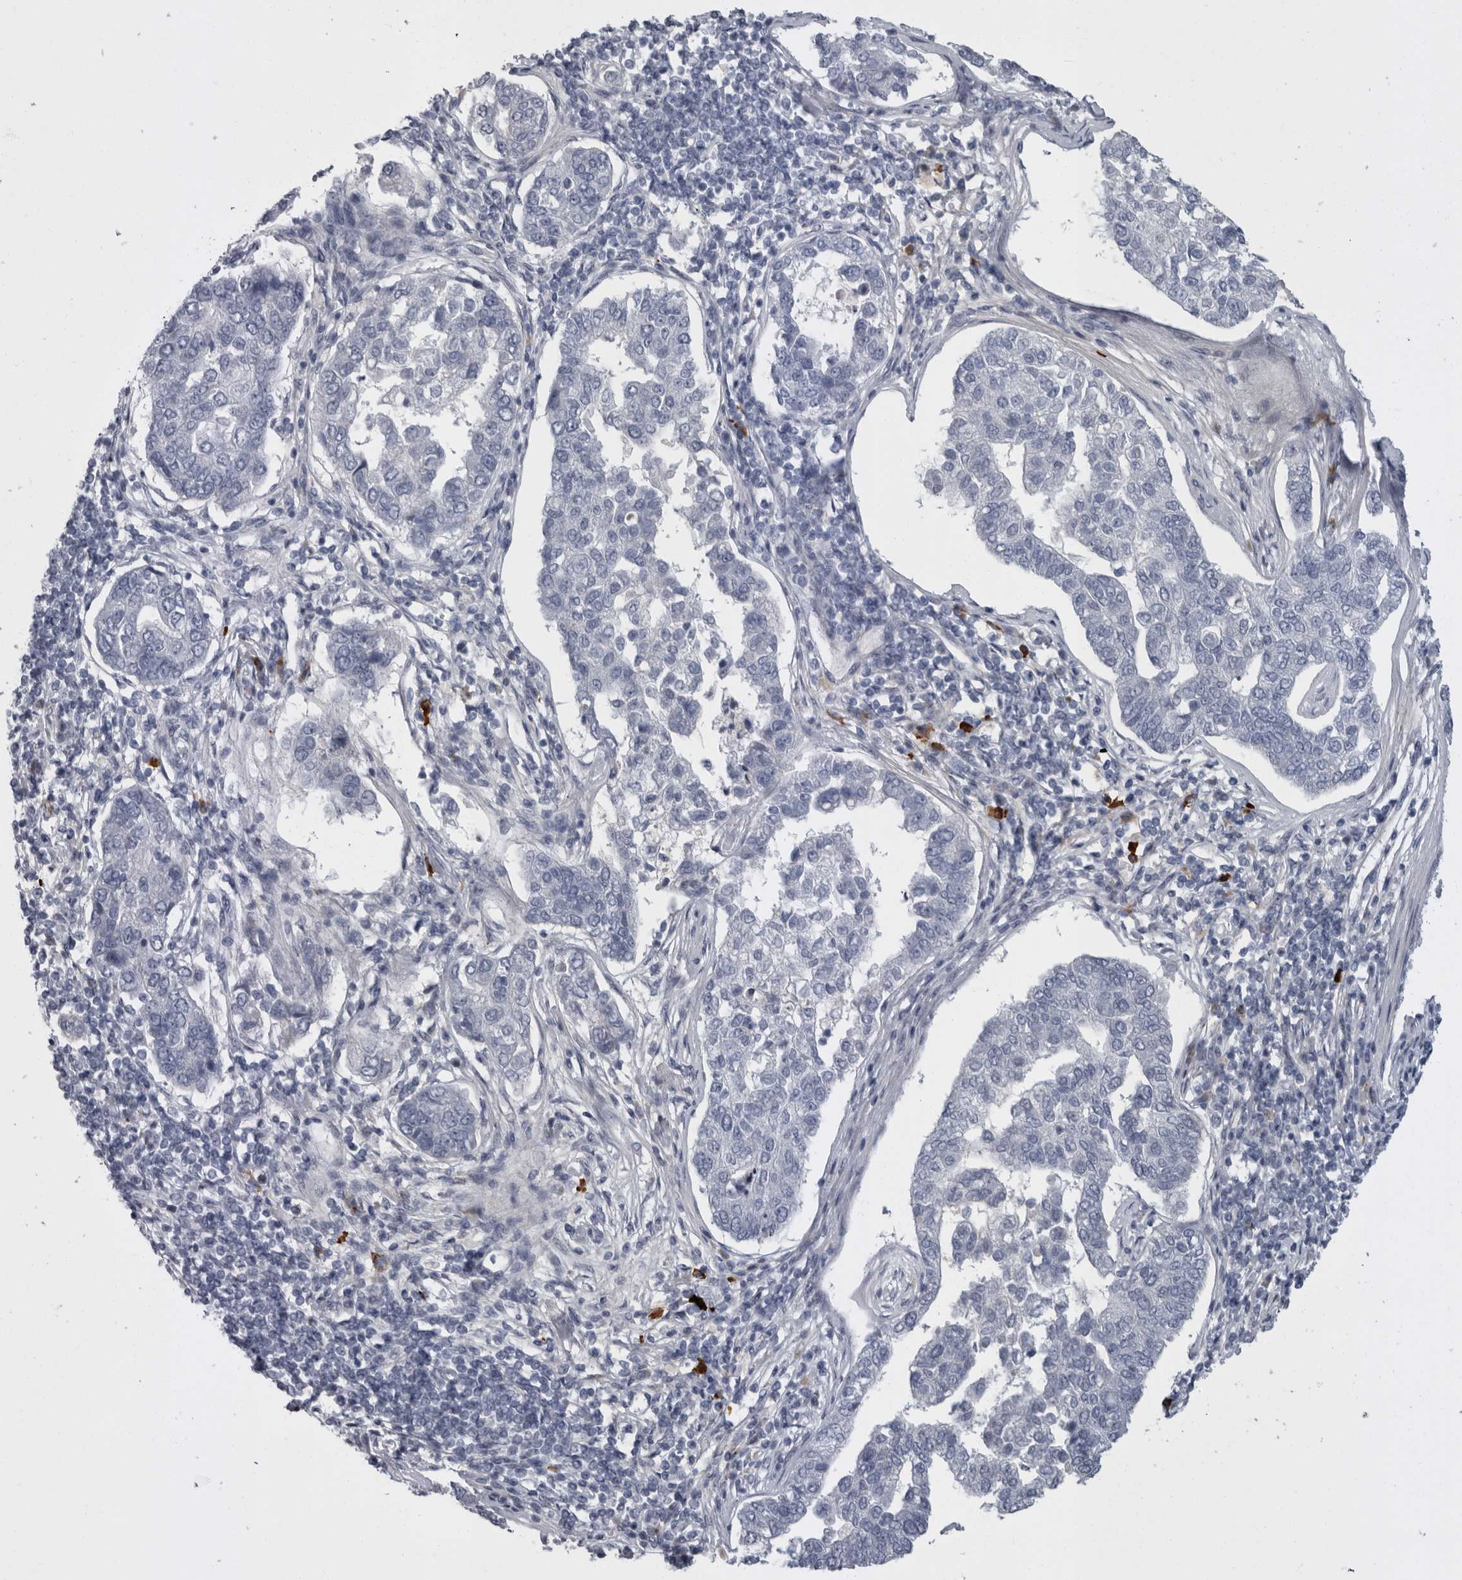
{"staining": {"intensity": "negative", "quantity": "none", "location": "none"}, "tissue": "pancreatic cancer", "cell_type": "Tumor cells", "image_type": "cancer", "snomed": [{"axis": "morphology", "description": "Adenocarcinoma, NOS"}, {"axis": "topography", "description": "Pancreas"}], "caption": "High power microscopy histopathology image of an IHC photomicrograph of pancreatic cancer (adenocarcinoma), revealing no significant staining in tumor cells.", "gene": "SLC25A39", "patient": {"sex": "female", "age": 61}}